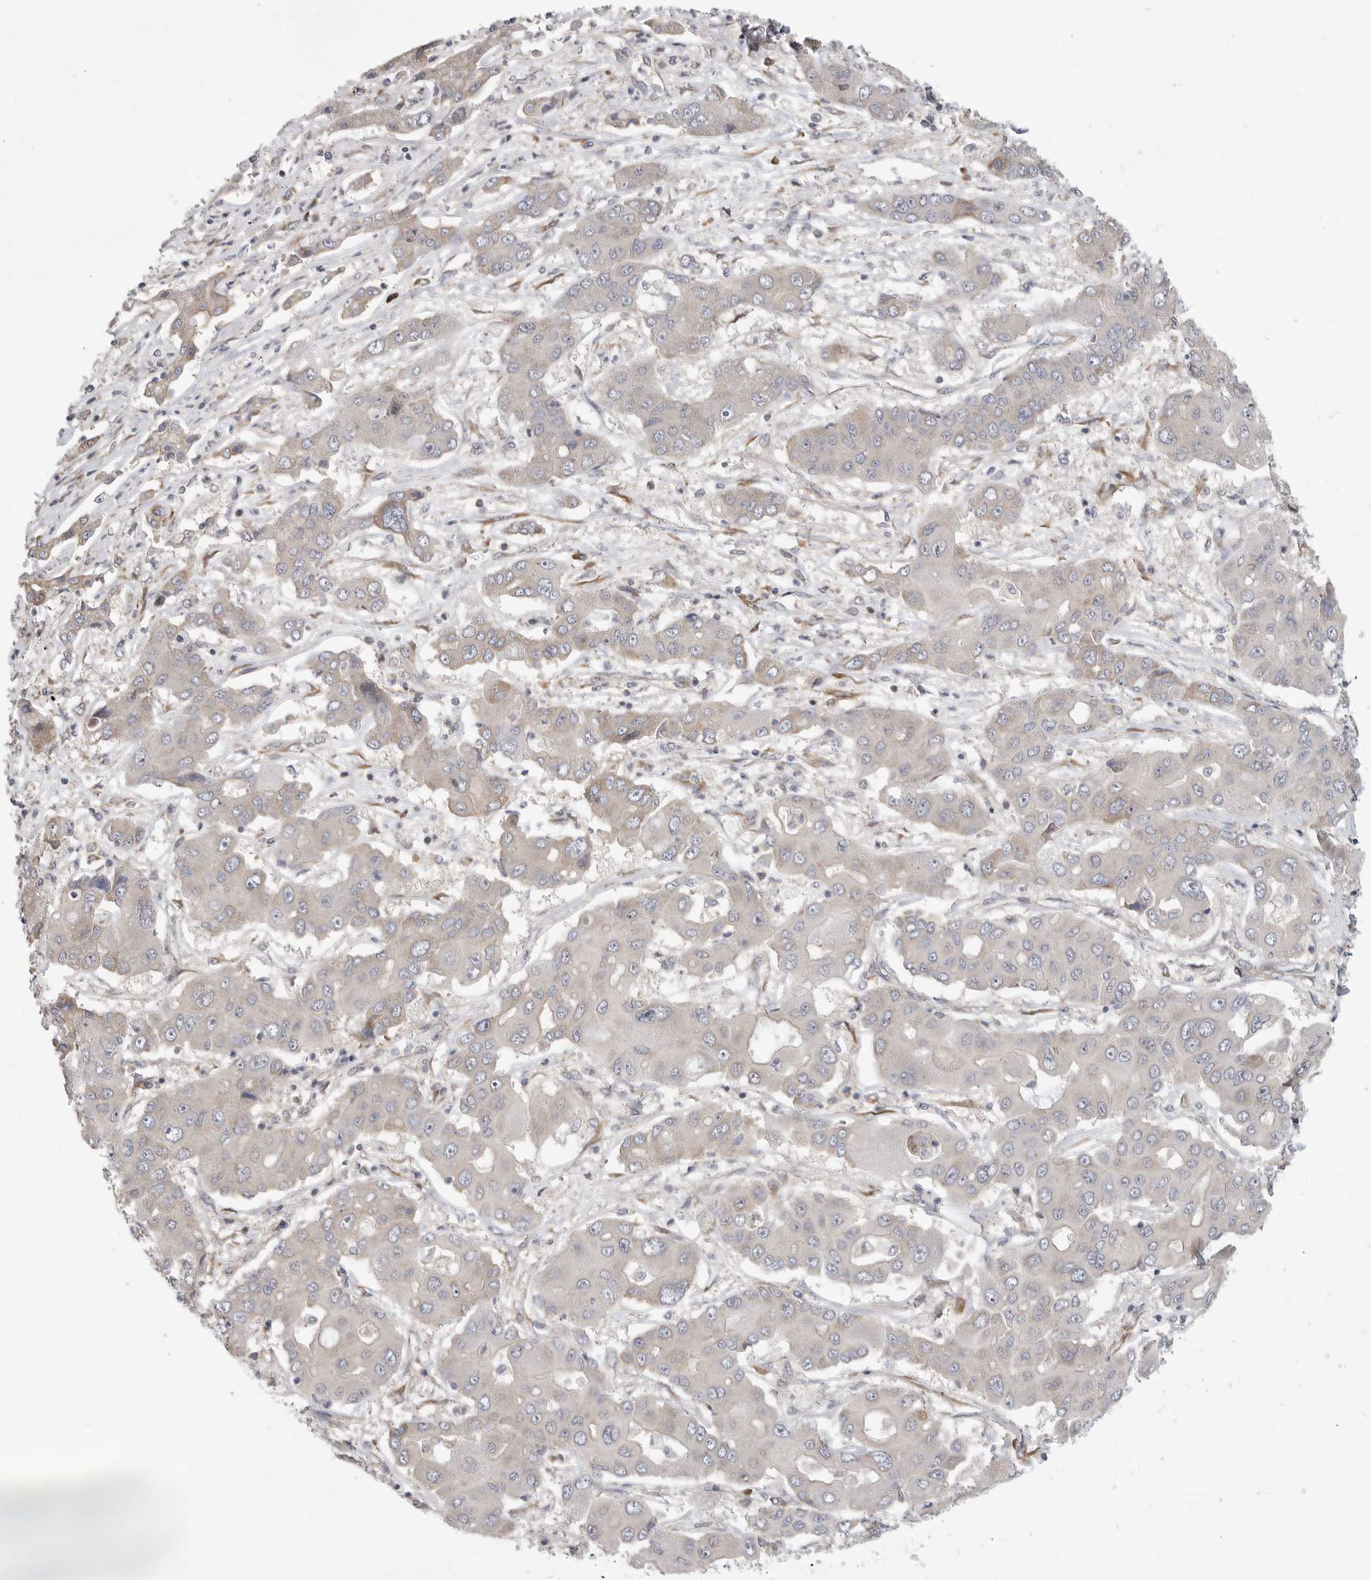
{"staining": {"intensity": "negative", "quantity": "none", "location": "none"}, "tissue": "liver cancer", "cell_type": "Tumor cells", "image_type": "cancer", "snomed": [{"axis": "morphology", "description": "Cholangiocarcinoma"}, {"axis": "topography", "description": "Liver"}], "caption": "This is an IHC micrograph of liver cancer (cholangiocarcinoma). There is no expression in tumor cells.", "gene": "FBXO43", "patient": {"sex": "male", "age": 67}}